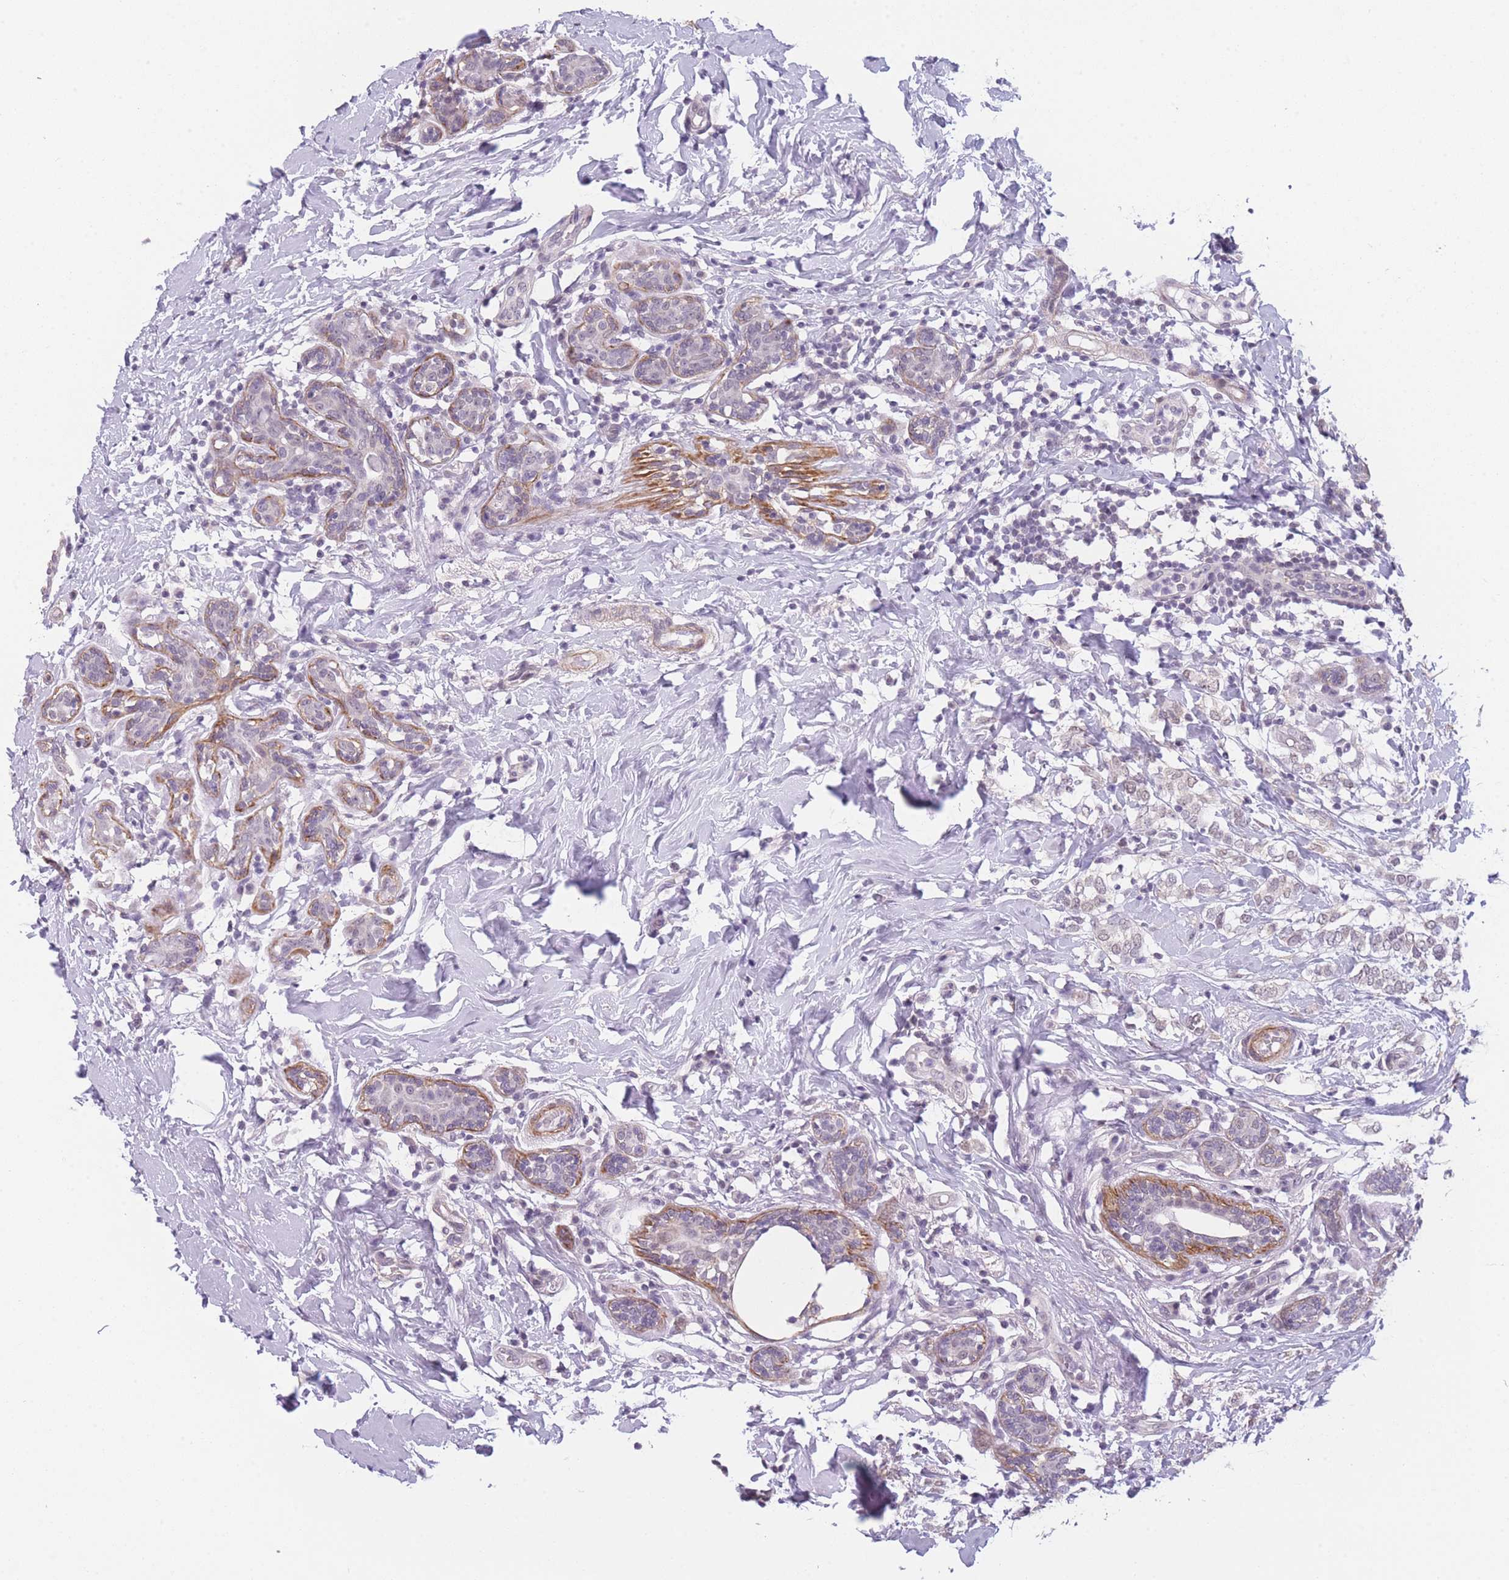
{"staining": {"intensity": "negative", "quantity": "none", "location": "none"}, "tissue": "breast cancer", "cell_type": "Tumor cells", "image_type": "cancer", "snomed": [{"axis": "morphology", "description": "Normal tissue, NOS"}, {"axis": "morphology", "description": "Lobular carcinoma"}, {"axis": "topography", "description": "Breast"}], "caption": "DAB (3,3'-diaminobenzidine) immunohistochemical staining of human breast lobular carcinoma demonstrates no significant positivity in tumor cells.", "gene": "SIN3B", "patient": {"sex": "female", "age": 47}}